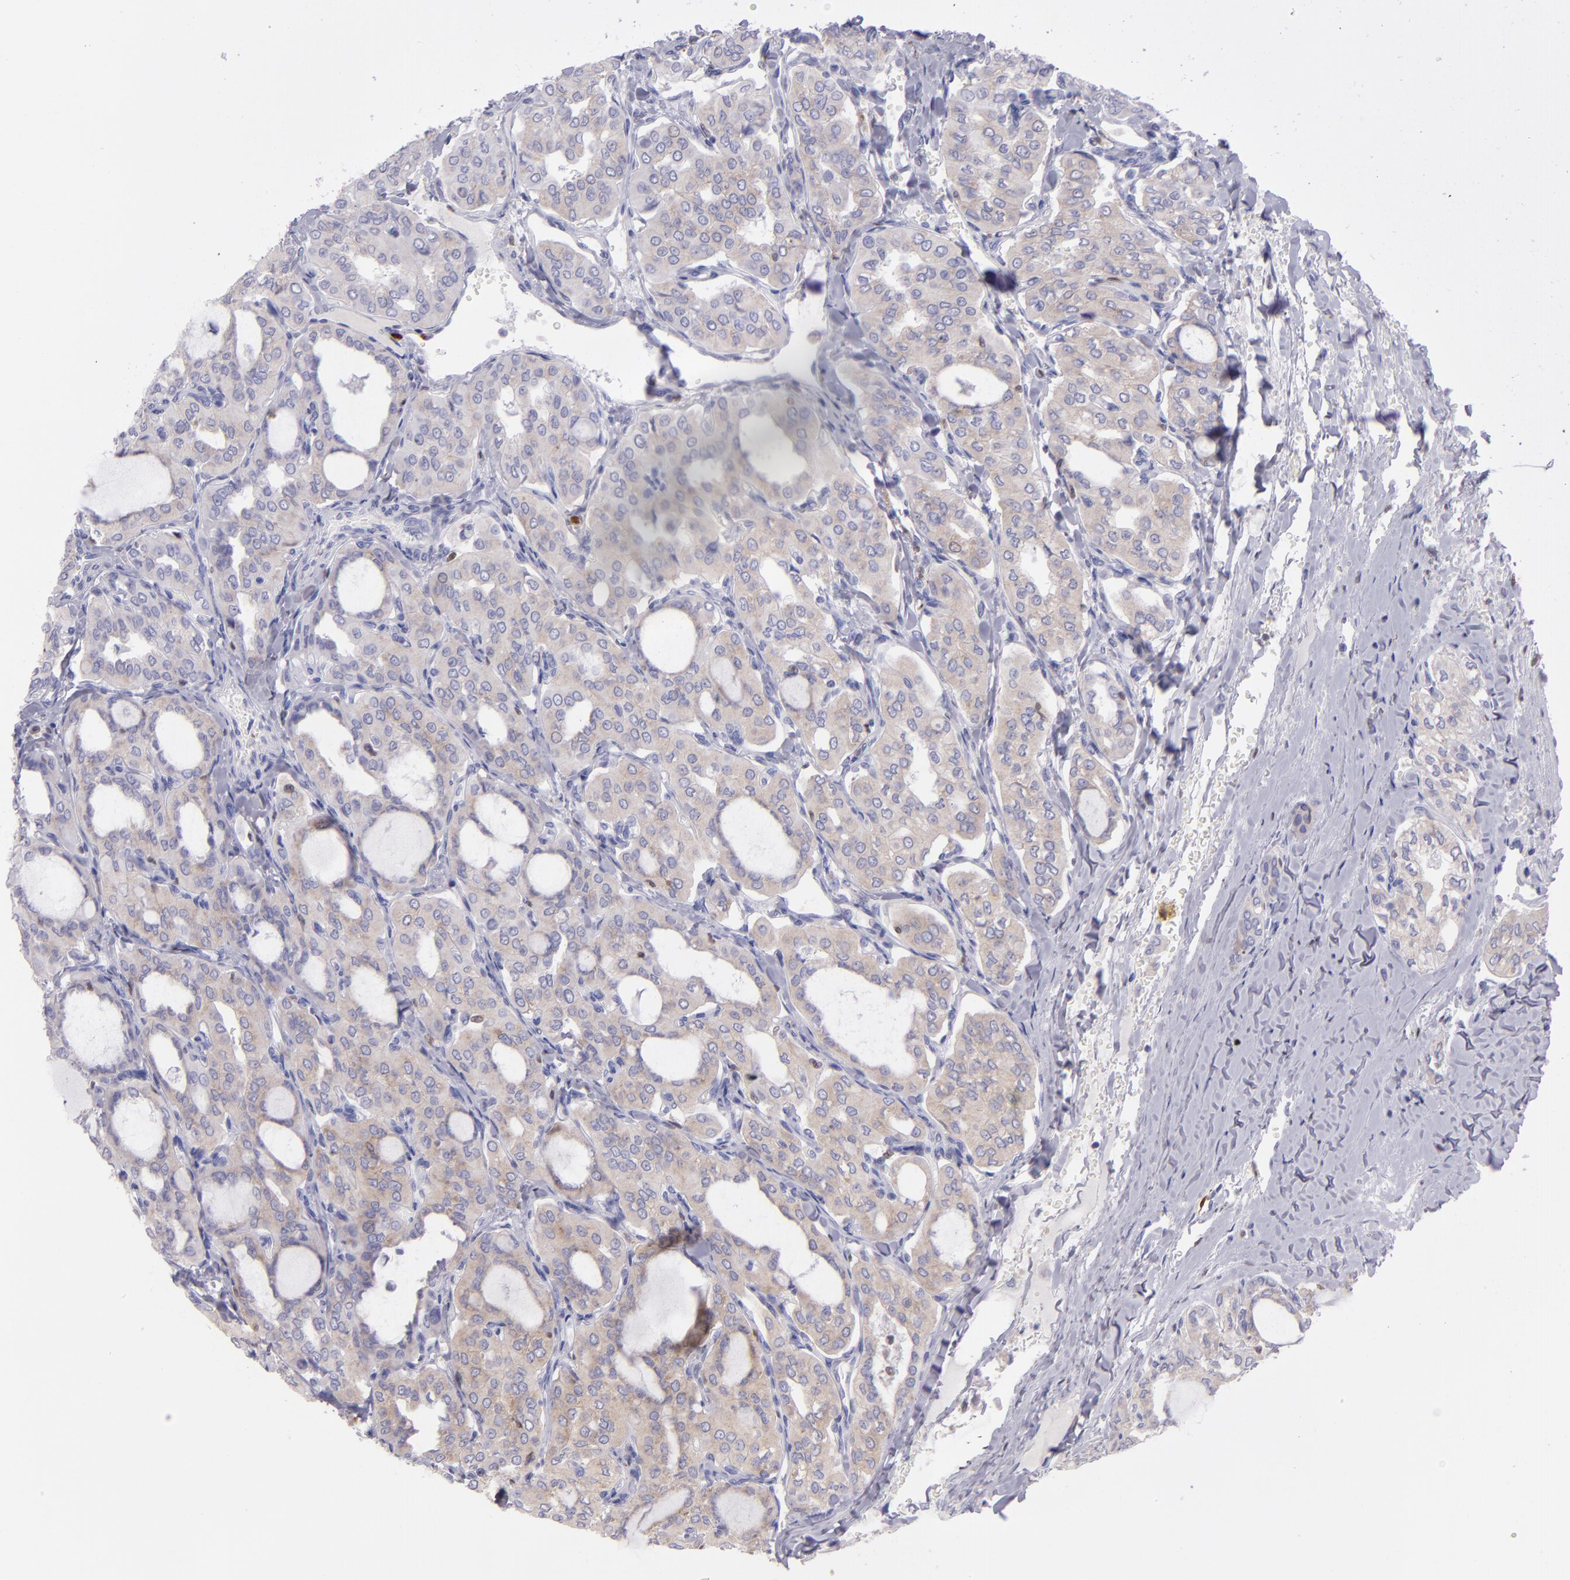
{"staining": {"intensity": "moderate", "quantity": ">75%", "location": "cytoplasmic/membranous"}, "tissue": "thyroid cancer", "cell_type": "Tumor cells", "image_type": "cancer", "snomed": [{"axis": "morphology", "description": "Papillary adenocarcinoma, NOS"}, {"axis": "topography", "description": "Thyroid gland"}], "caption": "Thyroid cancer (papillary adenocarcinoma) stained for a protein (brown) reveals moderate cytoplasmic/membranous positive positivity in about >75% of tumor cells.", "gene": "IRF8", "patient": {"sex": "male", "age": 20}}